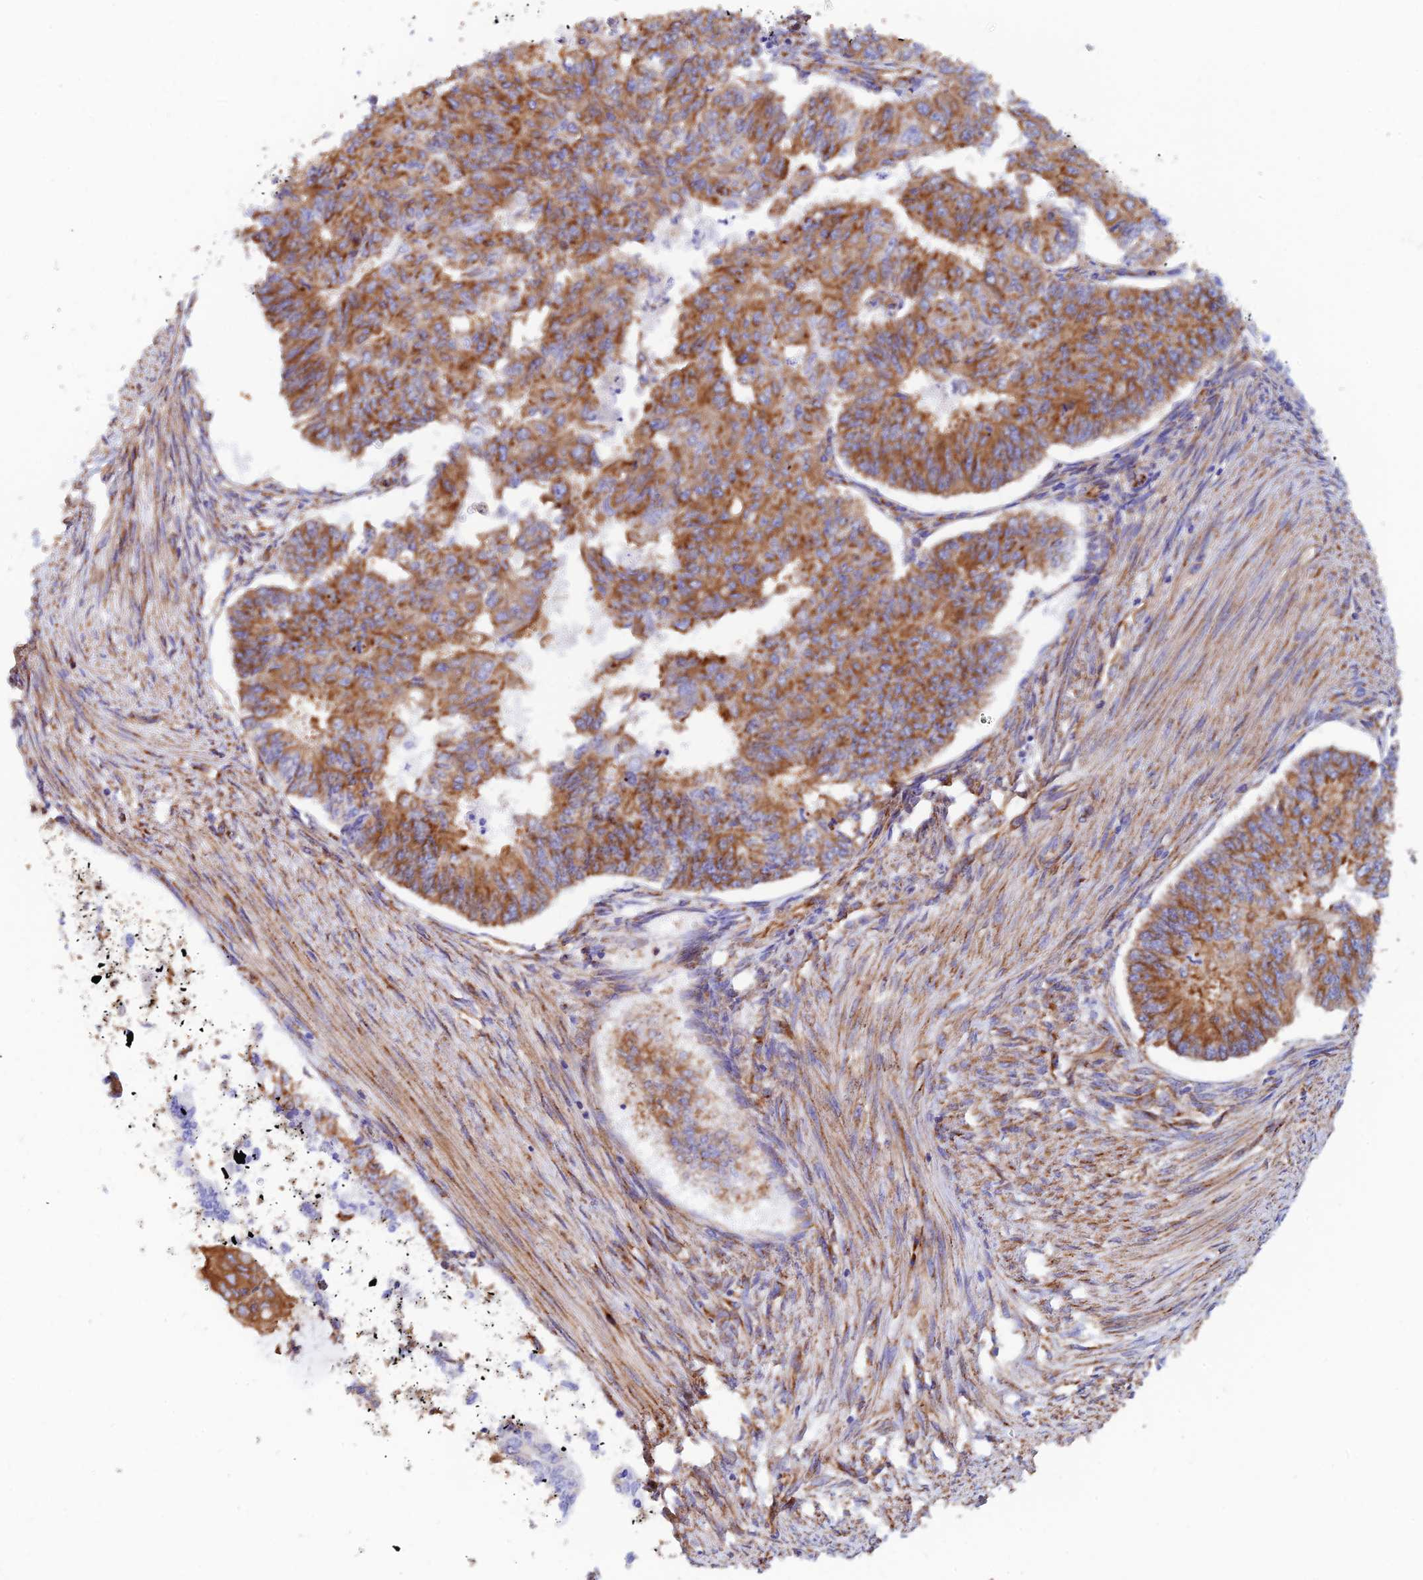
{"staining": {"intensity": "strong", "quantity": ">75%", "location": "cytoplasmic/membranous"}, "tissue": "endometrial cancer", "cell_type": "Tumor cells", "image_type": "cancer", "snomed": [{"axis": "morphology", "description": "Adenocarcinoma, NOS"}, {"axis": "topography", "description": "Endometrium"}], "caption": "A histopathology image of endometrial cancer (adenocarcinoma) stained for a protein reveals strong cytoplasmic/membranous brown staining in tumor cells.", "gene": "DCTN2", "patient": {"sex": "female", "age": 32}}